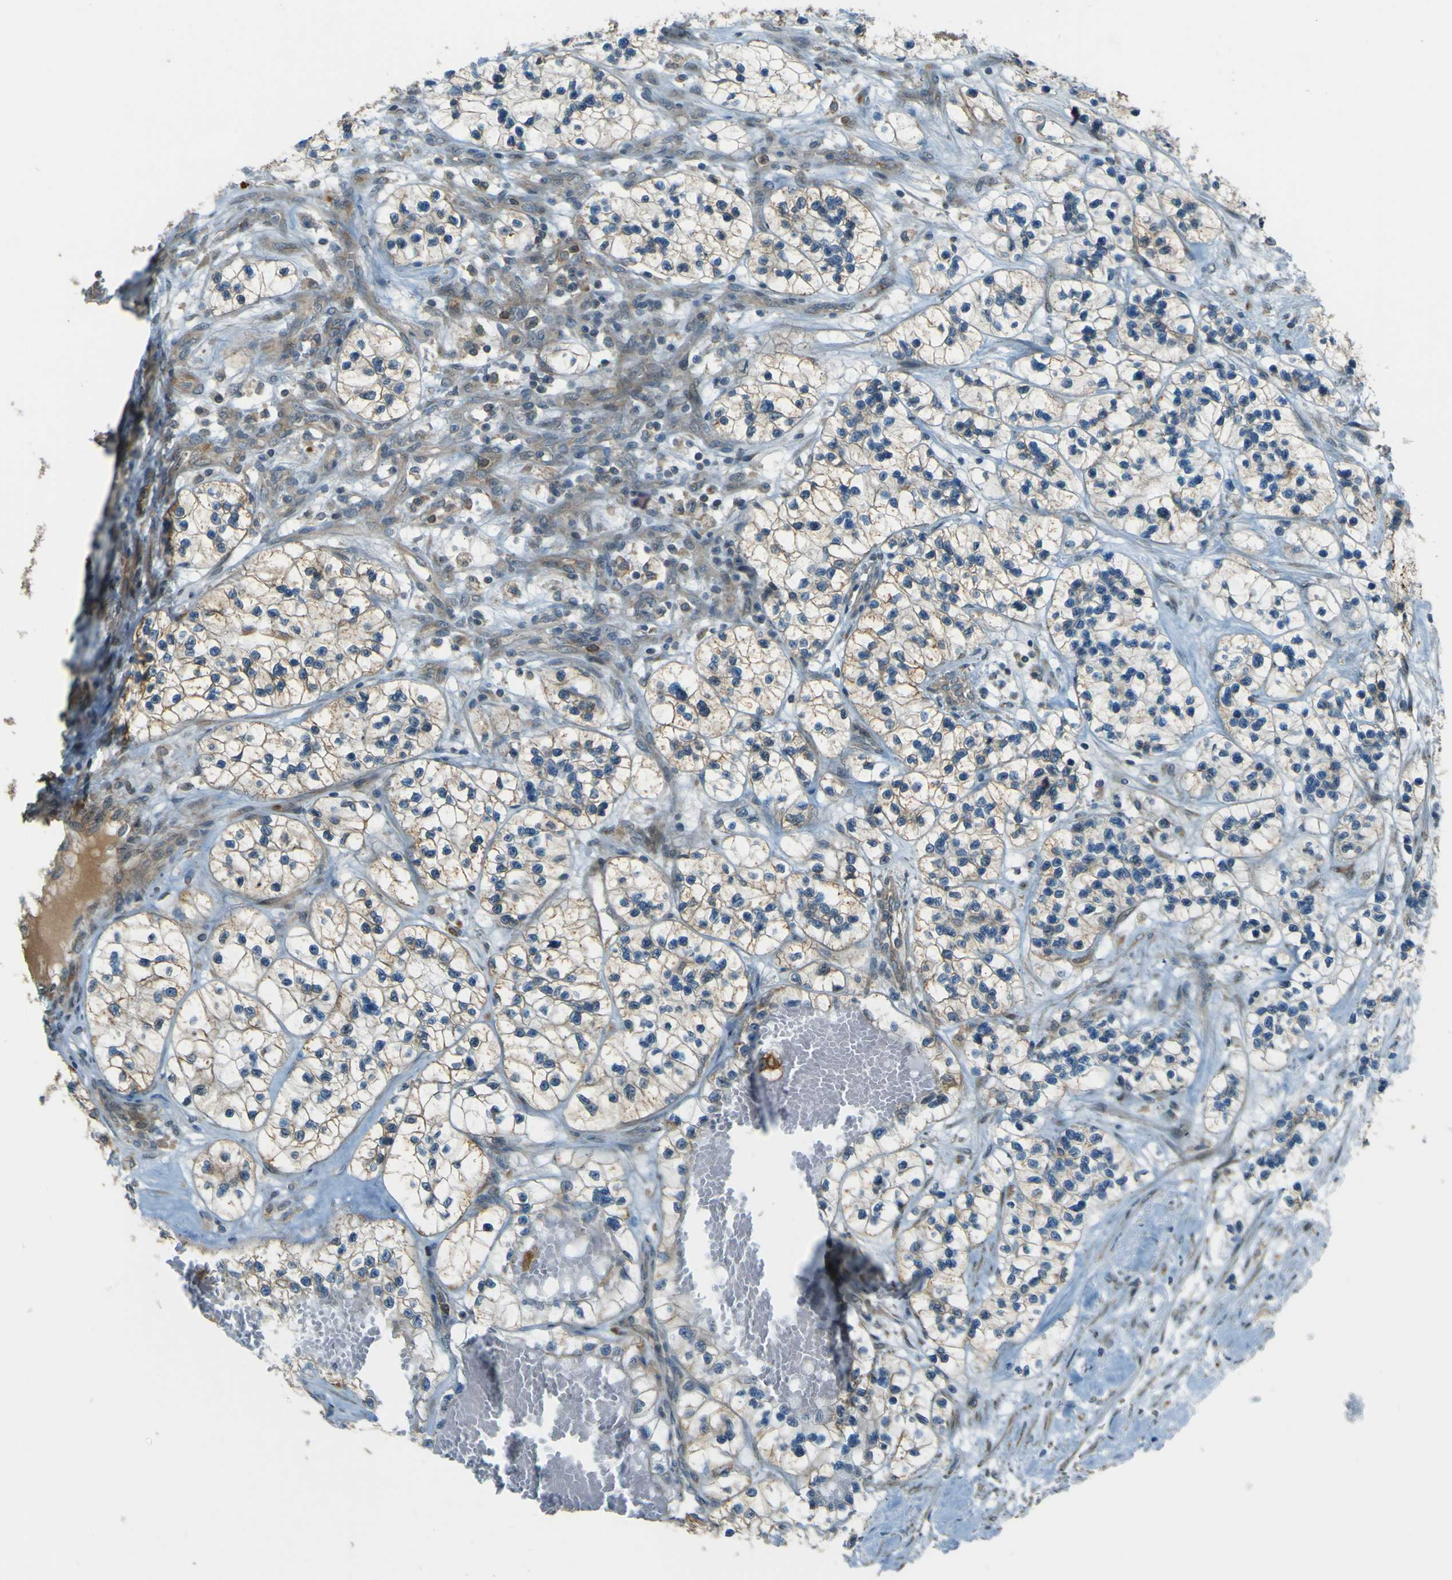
{"staining": {"intensity": "weak", "quantity": ">75%", "location": "cytoplasmic/membranous"}, "tissue": "renal cancer", "cell_type": "Tumor cells", "image_type": "cancer", "snomed": [{"axis": "morphology", "description": "Adenocarcinoma, NOS"}, {"axis": "topography", "description": "Kidney"}], "caption": "Immunohistochemical staining of human adenocarcinoma (renal) demonstrates low levels of weak cytoplasmic/membranous protein expression in approximately >75% of tumor cells.", "gene": "LPCAT1", "patient": {"sex": "female", "age": 57}}